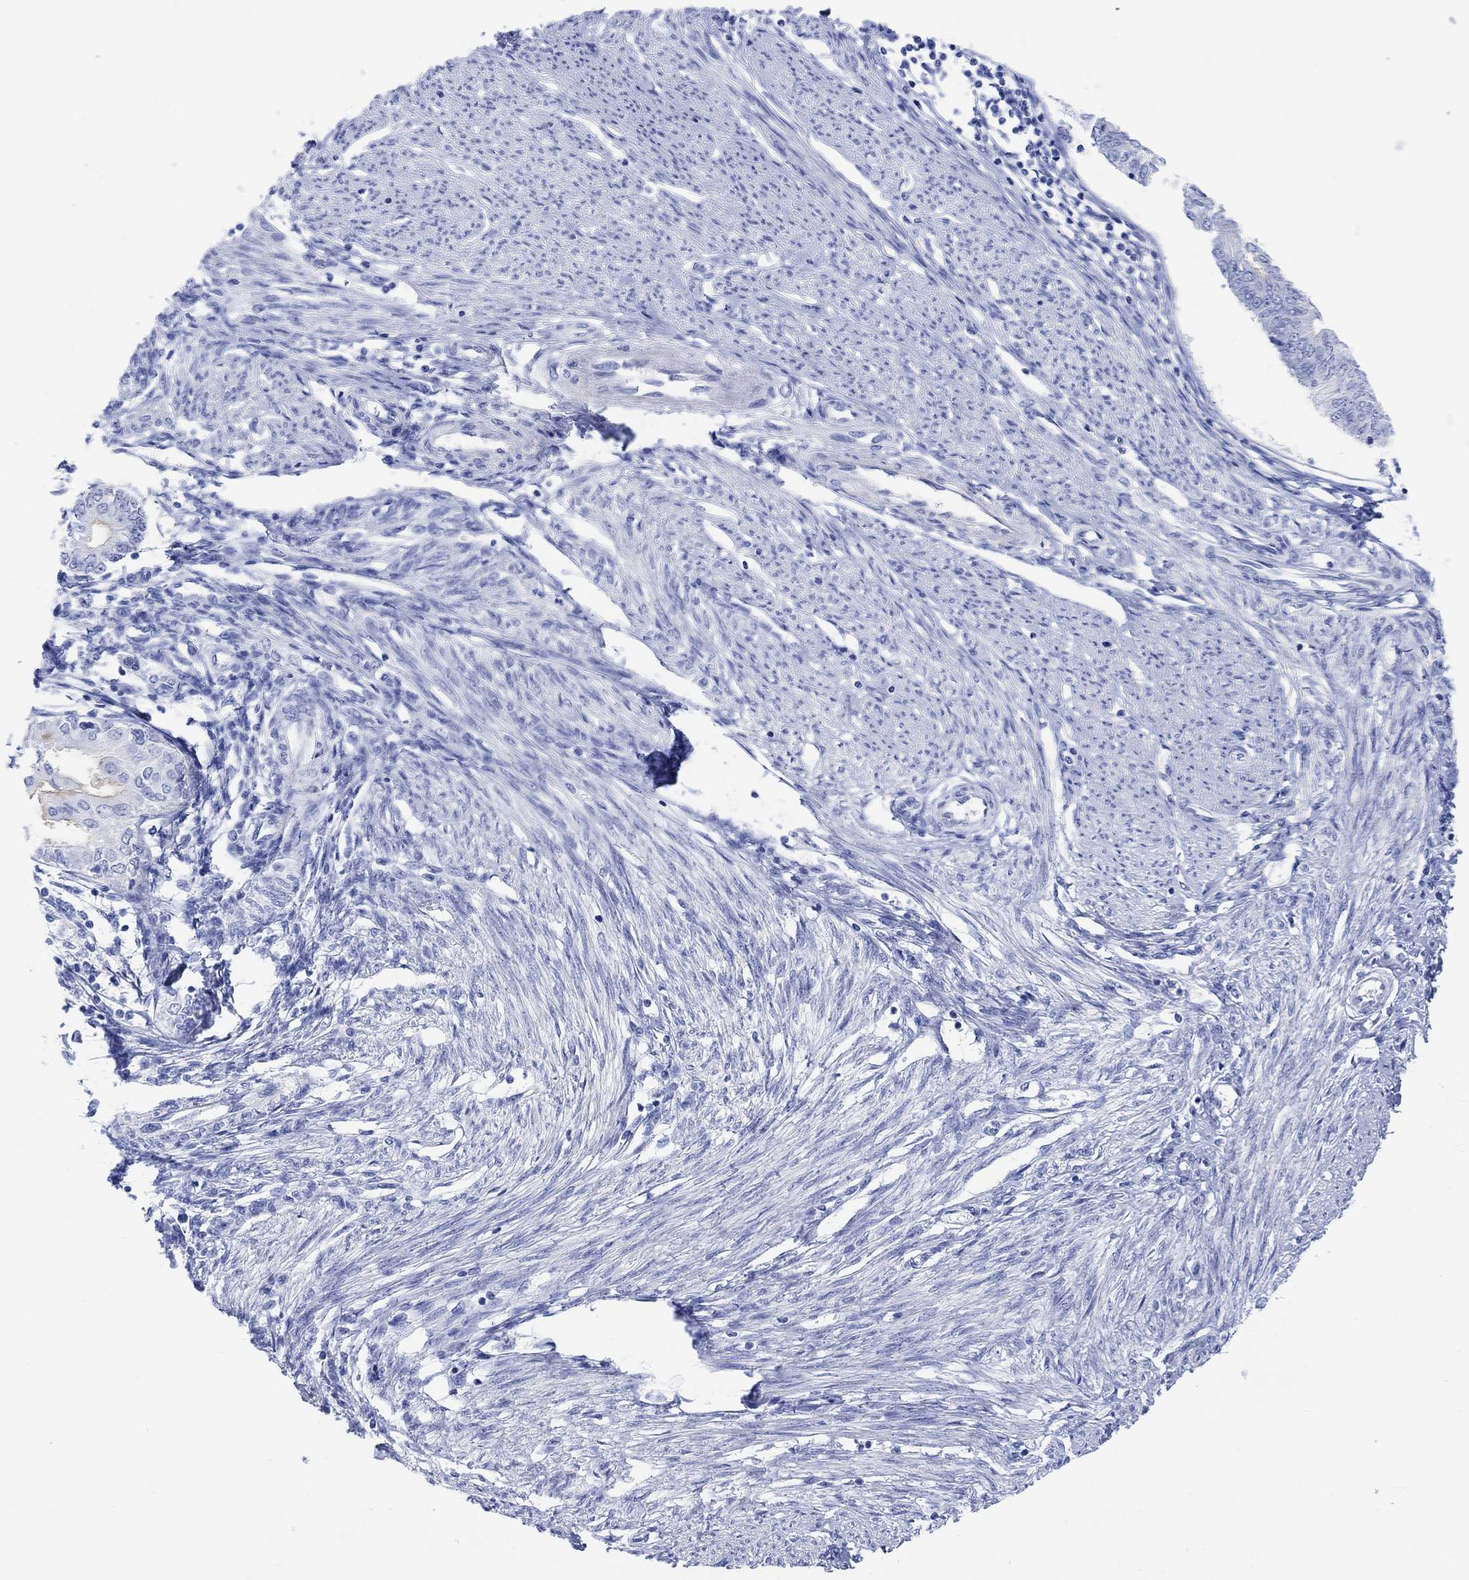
{"staining": {"intensity": "negative", "quantity": "none", "location": "none"}, "tissue": "endometrial cancer", "cell_type": "Tumor cells", "image_type": "cancer", "snomed": [{"axis": "morphology", "description": "Adenocarcinoma, NOS"}, {"axis": "topography", "description": "Endometrium"}], "caption": "DAB (3,3'-diaminobenzidine) immunohistochemical staining of human adenocarcinoma (endometrial) displays no significant staining in tumor cells.", "gene": "XIRP2", "patient": {"sex": "female", "age": 68}}